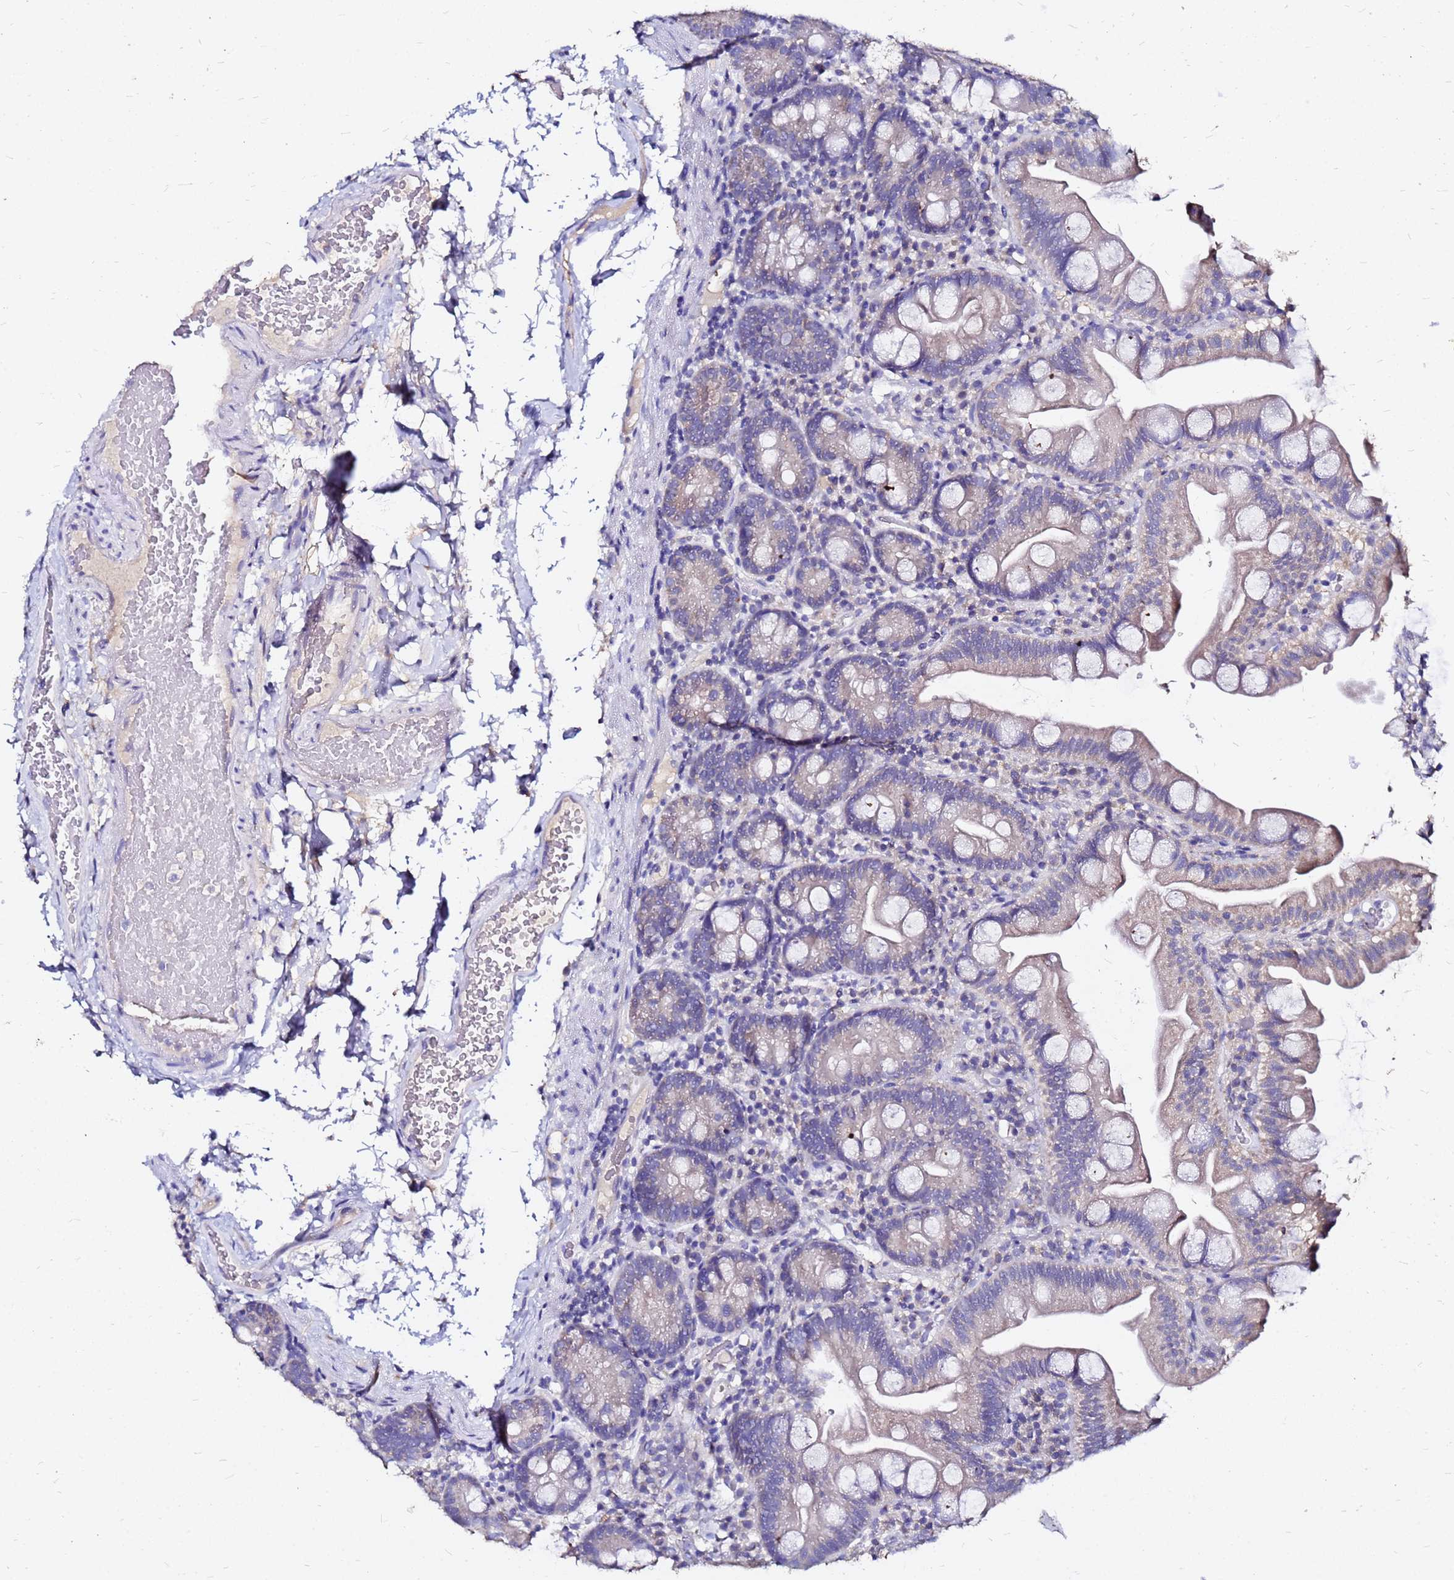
{"staining": {"intensity": "negative", "quantity": "none", "location": "none"}, "tissue": "small intestine", "cell_type": "Glandular cells", "image_type": "normal", "snomed": [{"axis": "morphology", "description": "Normal tissue, NOS"}, {"axis": "topography", "description": "Small intestine"}], "caption": "Human small intestine stained for a protein using IHC exhibits no positivity in glandular cells.", "gene": "FAM183A", "patient": {"sex": "female", "age": 68}}